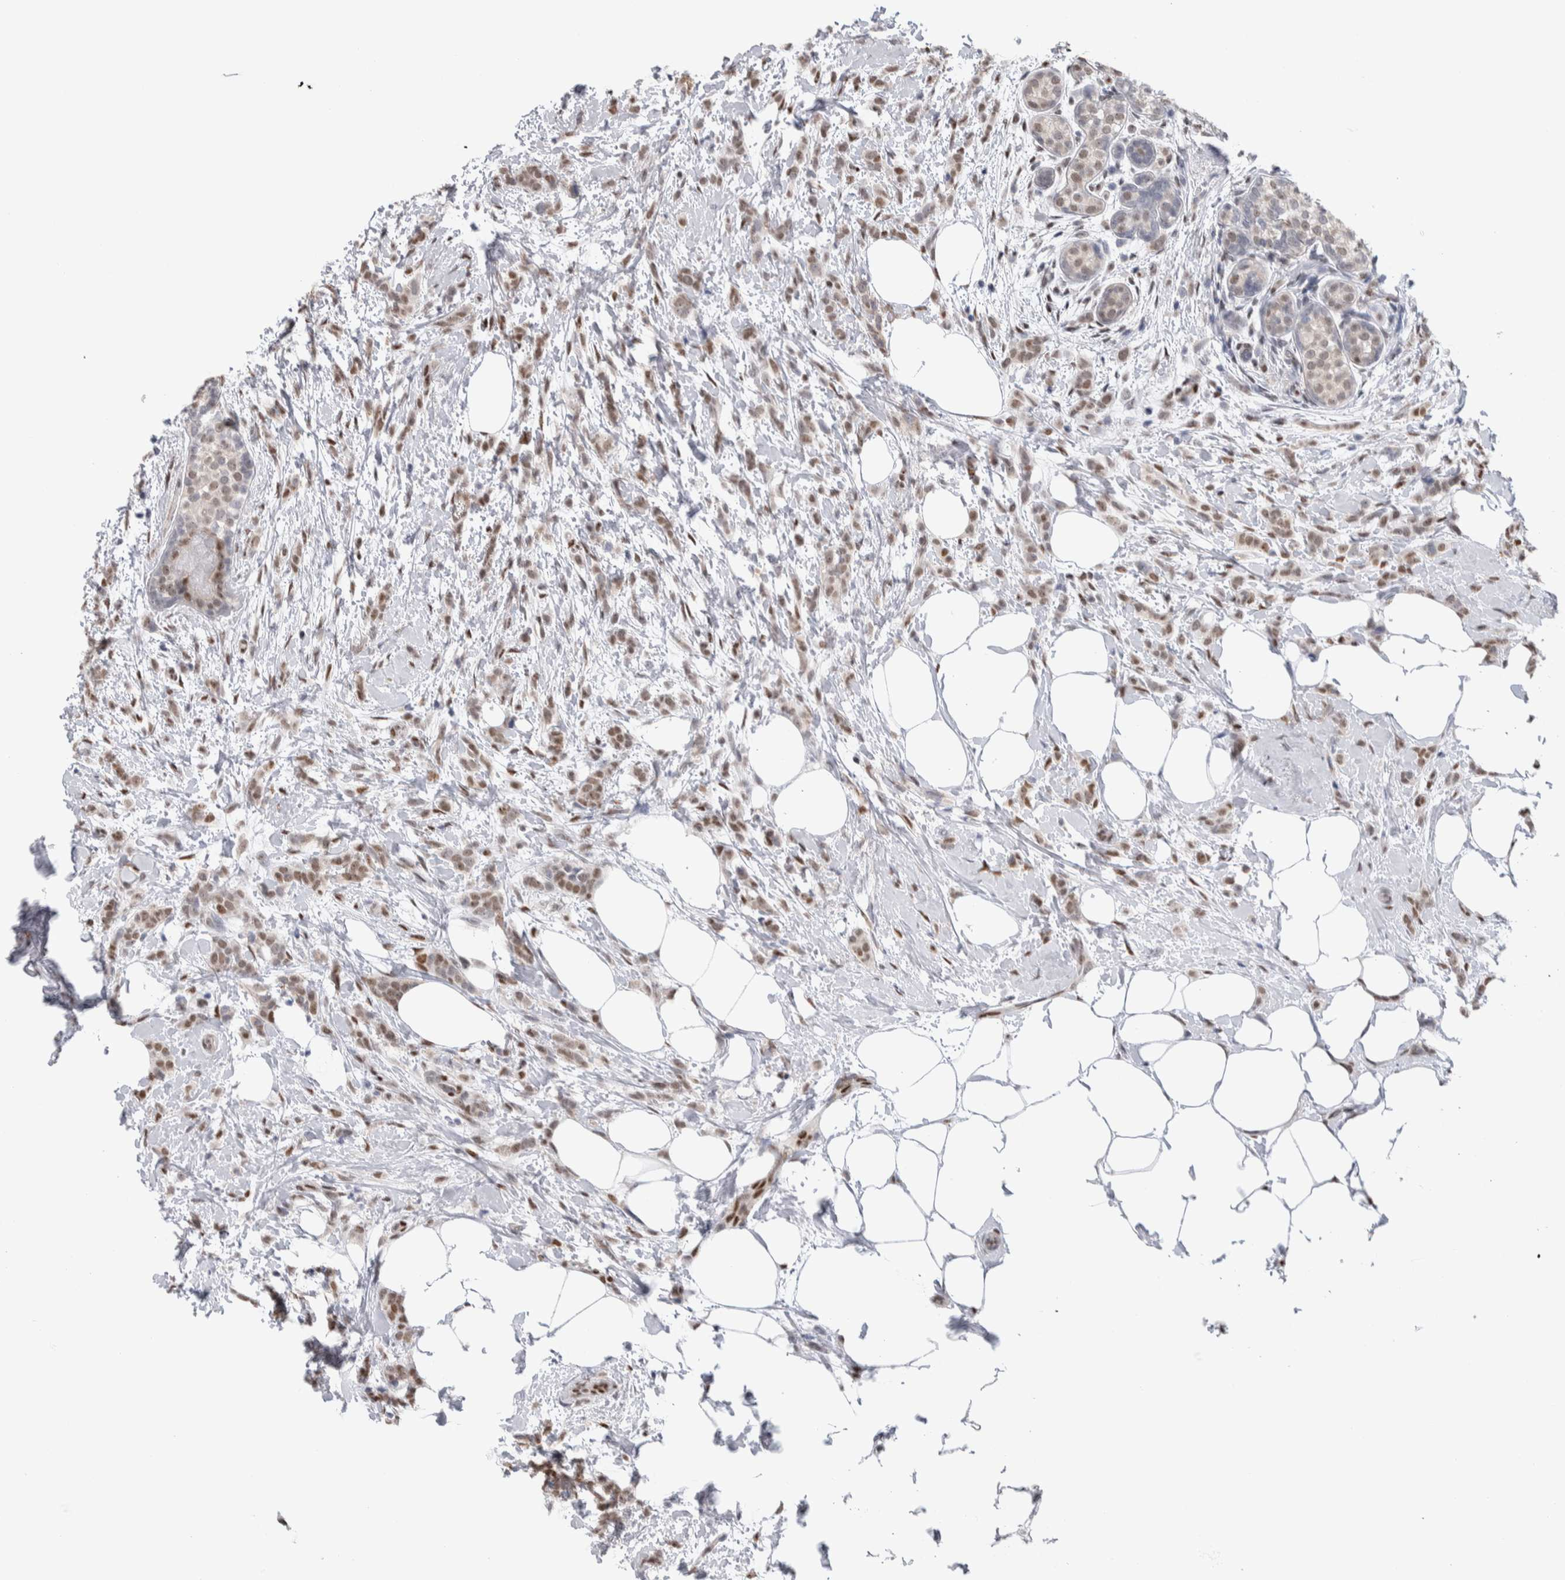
{"staining": {"intensity": "weak", "quantity": "25%-75%", "location": "cytoplasmic/membranous,nuclear"}, "tissue": "breast cancer", "cell_type": "Tumor cells", "image_type": "cancer", "snomed": [{"axis": "morphology", "description": "Lobular carcinoma, in situ"}, {"axis": "morphology", "description": "Lobular carcinoma"}, {"axis": "topography", "description": "Breast"}], "caption": "A micrograph of human breast lobular carcinoma in situ stained for a protein displays weak cytoplasmic/membranous and nuclear brown staining in tumor cells.", "gene": "TAX1BP1", "patient": {"sex": "female", "age": 41}}